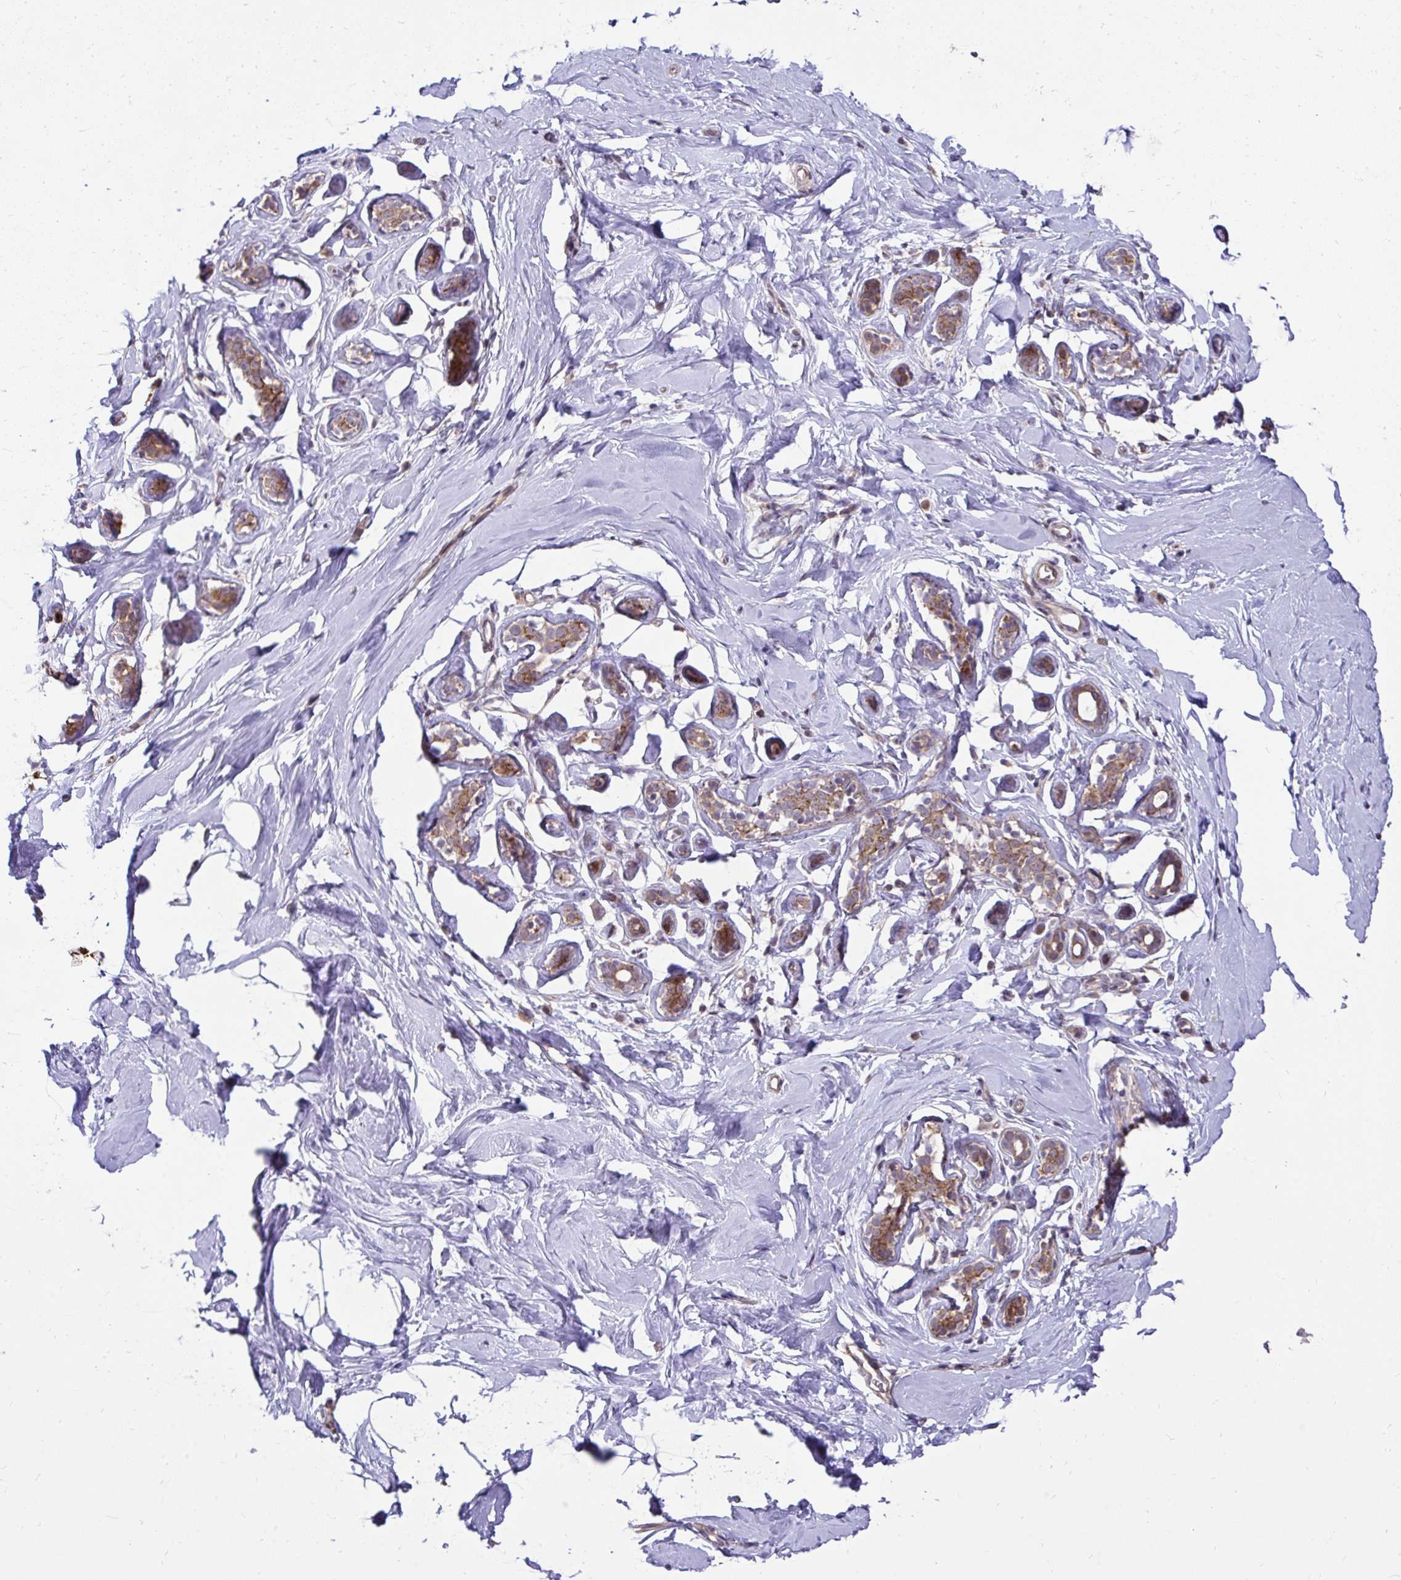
{"staining": {"intensity": "negative", "quantity": "none", "location": "none"}, "tissue": "breast", "cell_type": "Adipocytes", "image_type": "normal", "snomed": [{"axis": "morphology", "description": "Normal tissue, NOS"}, {"axis": "topography", "description": "Breast"}], "caption": "This is an immunohistochemistry (IHC) photomicrograph of benign breast. There is no positivity in adipocytes.", "gene": "RDH14", "patient": {"sex": "female", "age": 32}}